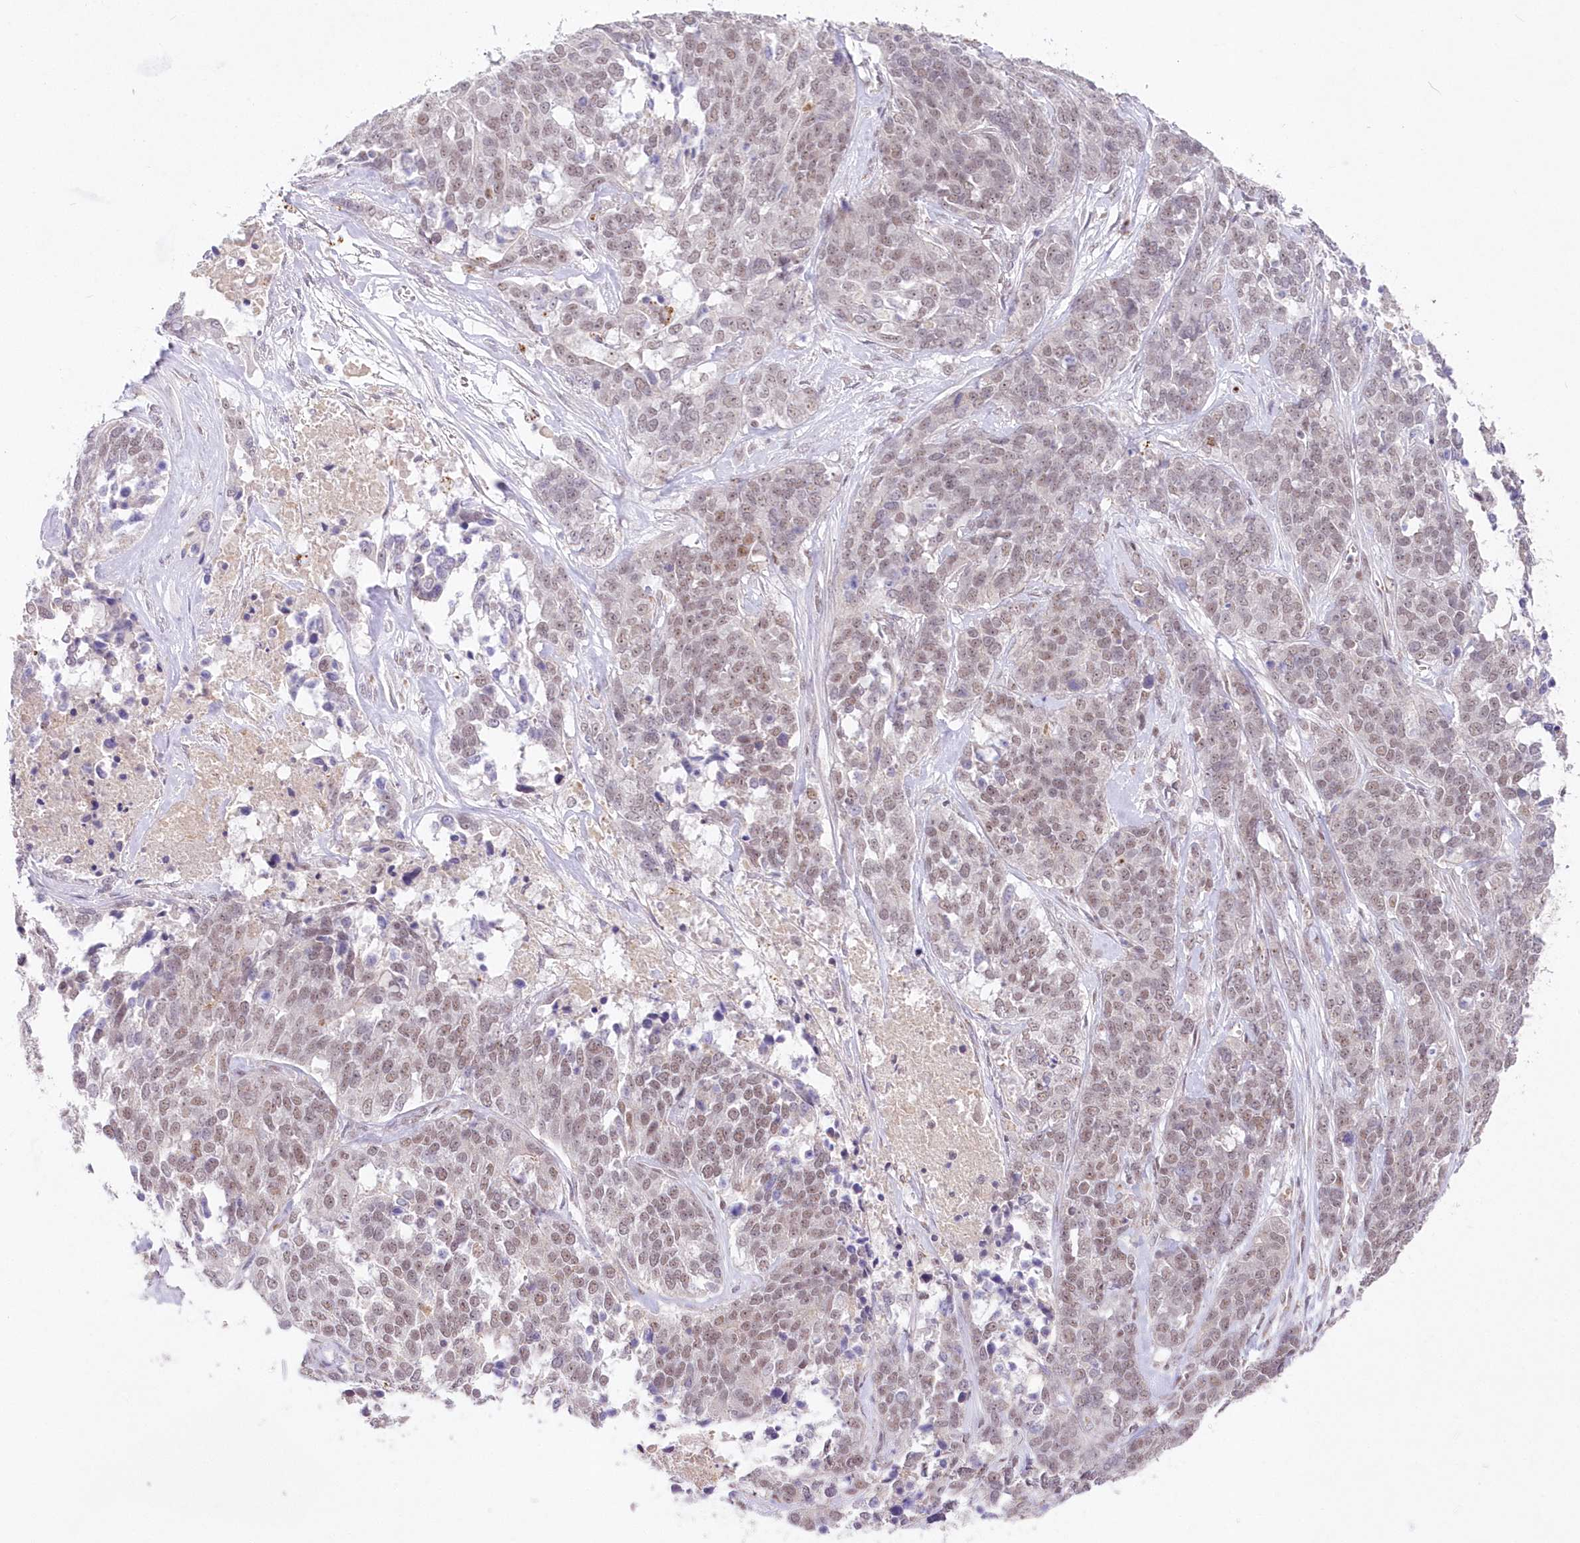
{"staining": {"intensity": "weak", "quantity": ">75%", "location": "nuclear"}, "tissue": "ovarian cancer", "cell_type": "Tumor cells", "image_type": "cancer", "snomed": [{"axis": "morphology", "description": "Cystadenocarcinoma, serous, NOS"}, {"axis": "topography", "description": "Ovary"}], "caption": "The micrograph exhibits a brown stain indicating the presence of a protein in the nuclear of tumor cells in ovarian cancer (serous cystadenocarcinoma).", "gene": "RBM27", "patient": {"sex": "female", "age": 44}}